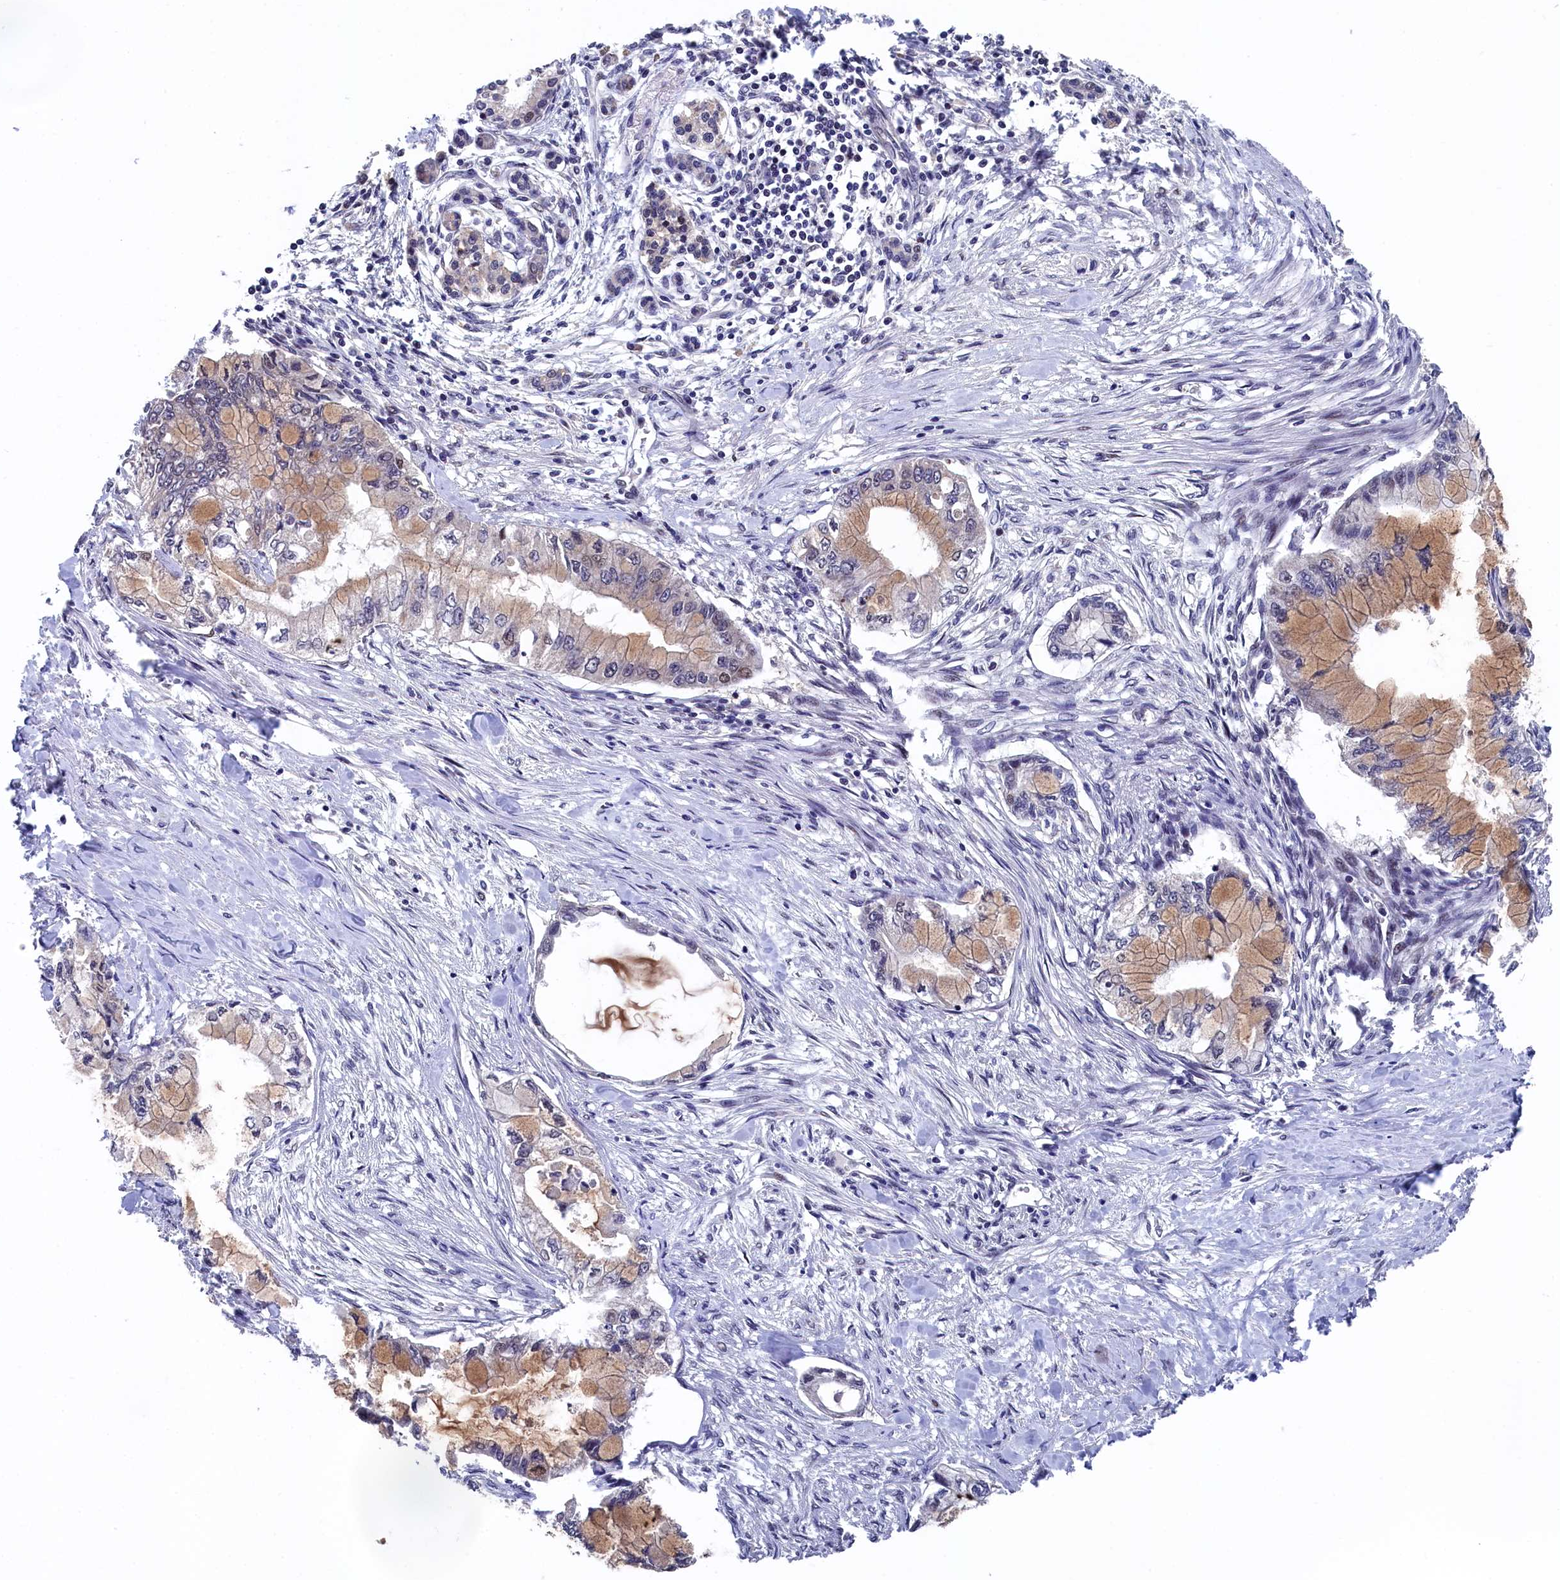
{"staining": {"intensity": "moderate", "quantity": ">75%", "location": "cytoplasmic/membranous"}, "tissue": "pancreatic cancer", "cell_type": "Tumor cells", "image_type": "cancer", "snomed": [{"axis": "morphology", "description": "Adenocarcinoma, NOS"}, {"axis": "topography", "description": "Pancreas"}], "caption": "This is an image of IHC staining of pancreatic adenocarcinoma, which shows moderate positivity in the cytoplasmic/membranous of tumor cells.", "gene": "CLPX", "patient": {"sex": "female", "age": 78}}